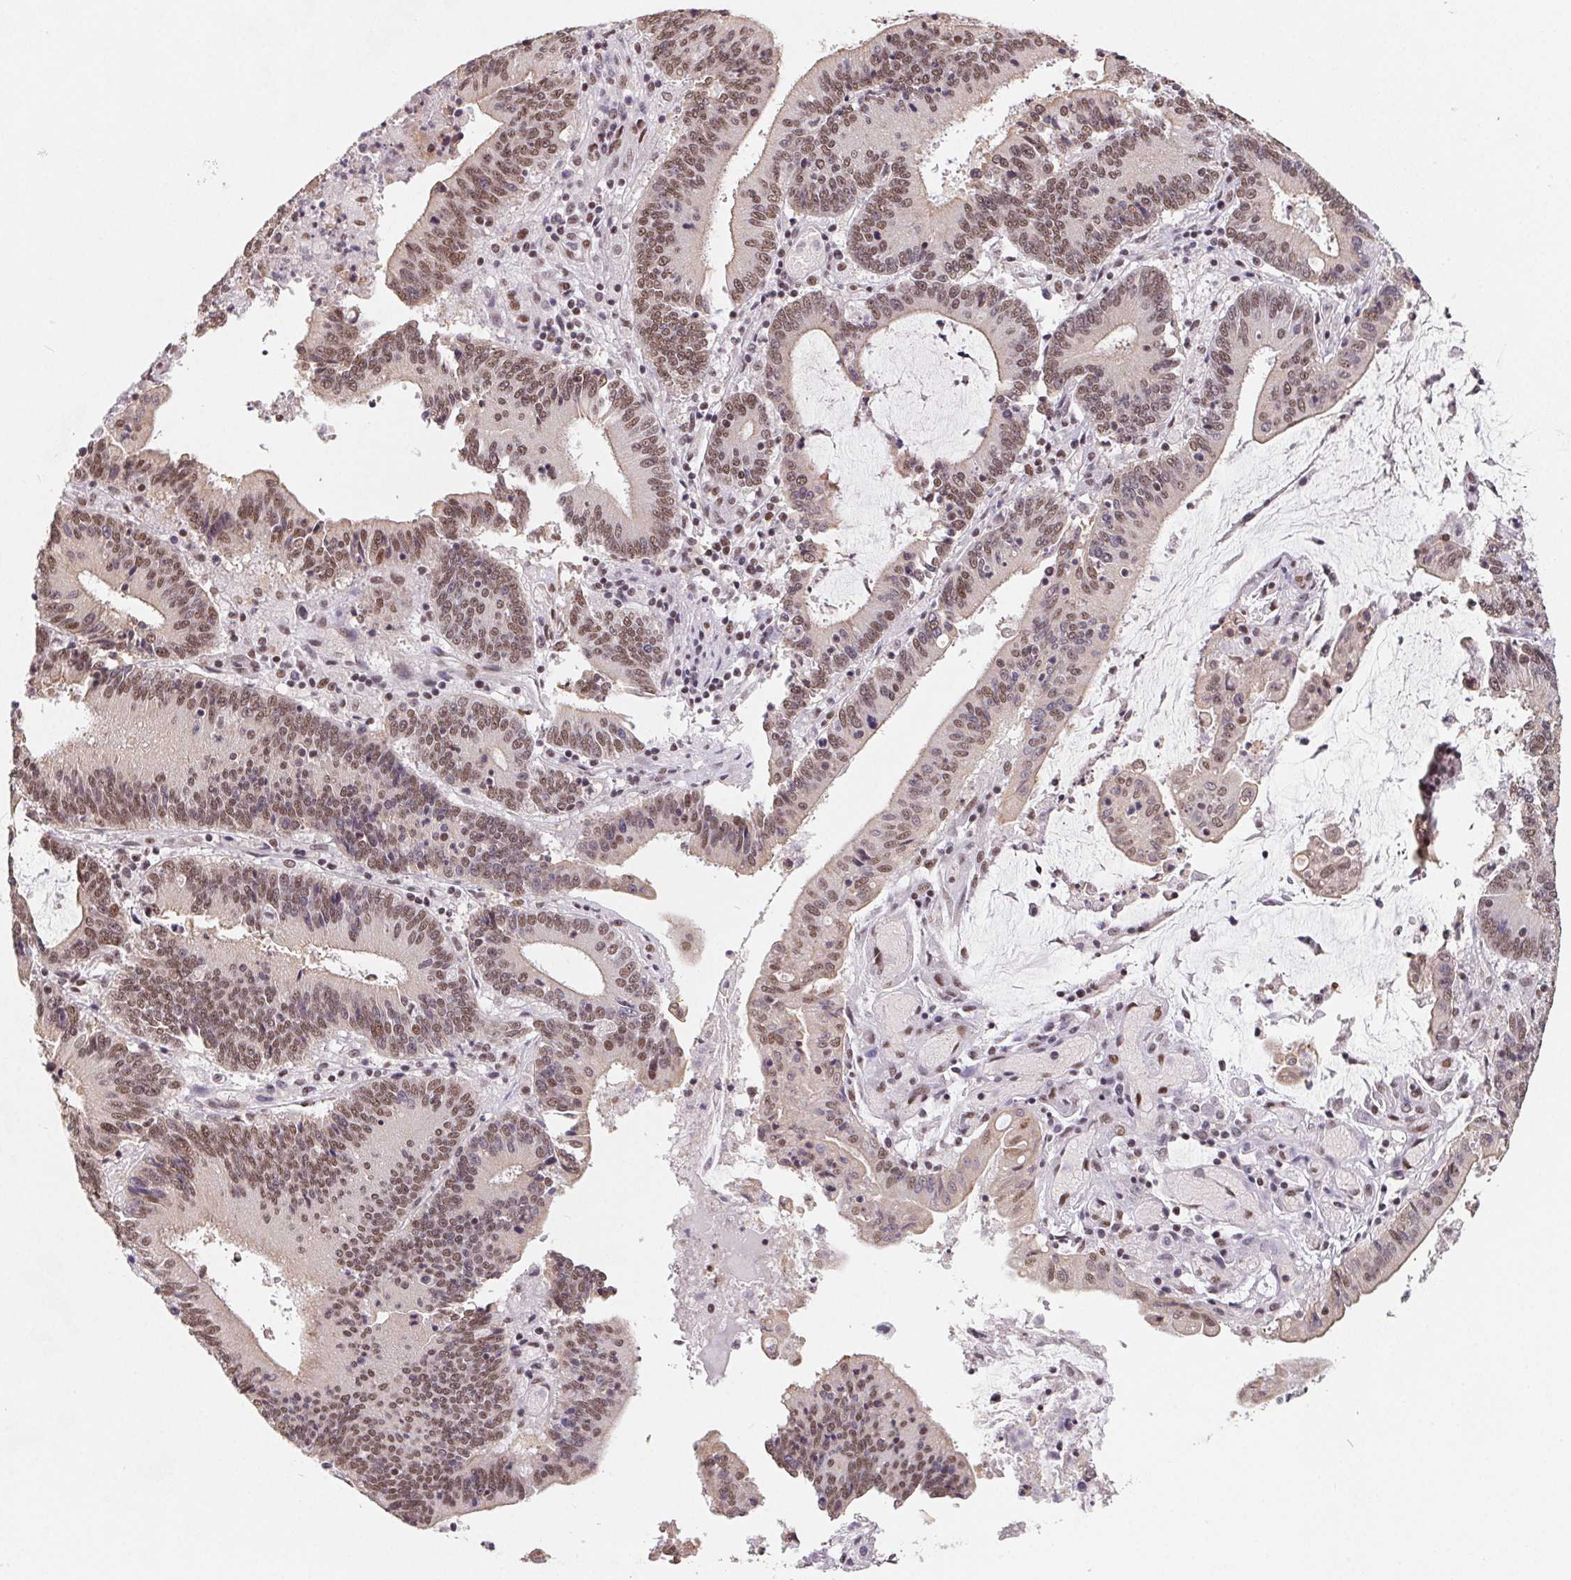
{"staining": {"intensity": "moderate", "quantity": ">75%", "location": "nuclear"}, "tissue": "stomach cancer", "cell_type": "Tumor cells", "image_type": "cancer", "snomed": [{"axis": "morphology", "description": "Adenocarcinoma, NOS"}, {"axis": "topography", "description": "Stomach, upper"}], "caption": "Immunohistochemical staining of adenocarcinoma (stomach) exhibits moderate nuclear protein staining in approximately >75% of tumor cells. Using DAB (3,3'-diaminobenzidine) (brown) and hematoxylin (blue) stains, captured at high magnification using brightfield microscopy.", "gene": "TCERG1", "patient": {"sex": "male", "age": 68}}